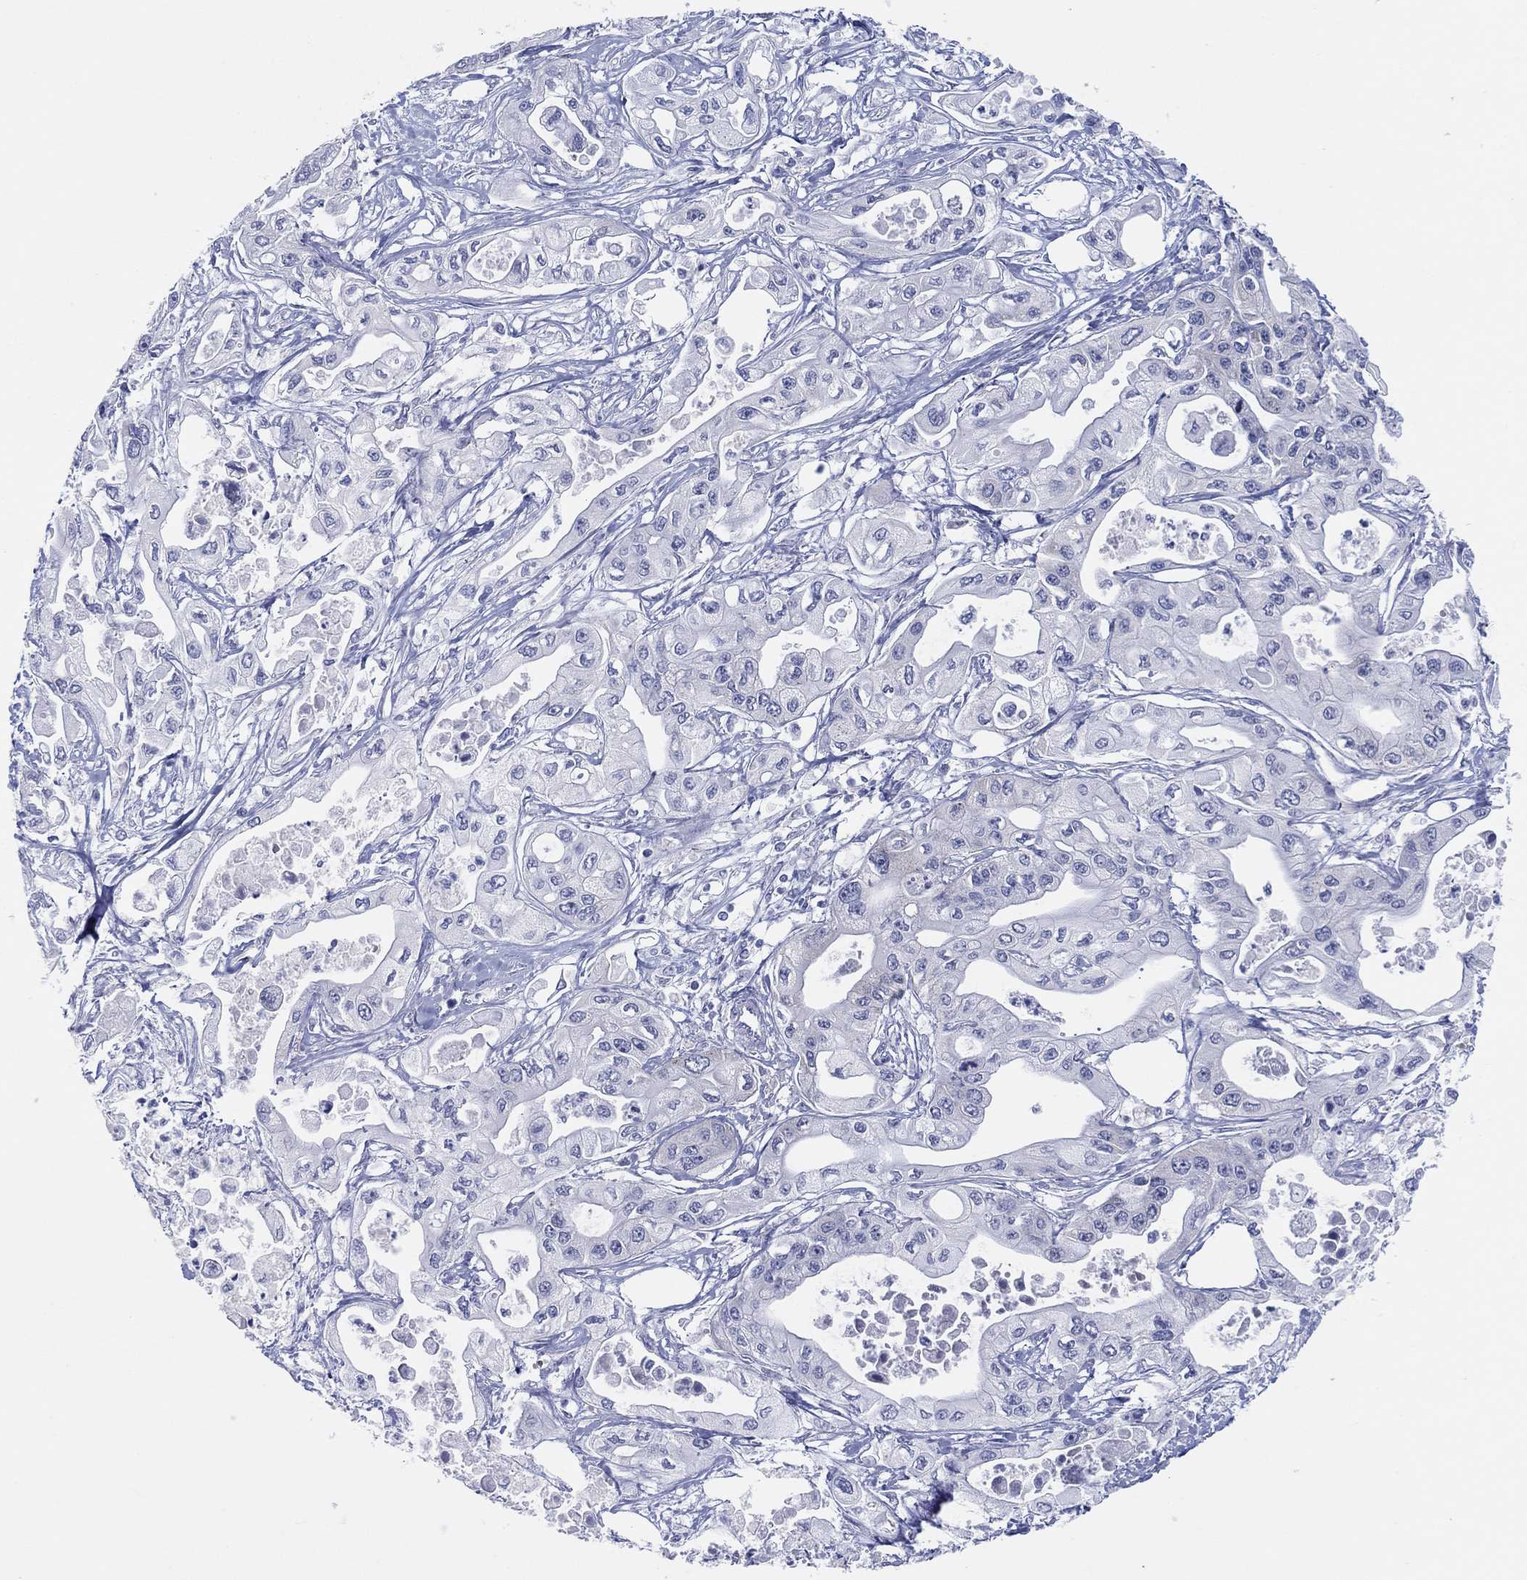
{"staining": {"intensity": "negative", "quantity": "none", "location": "none"}, "tissue": "pancreatic cancer", "cell_type": "Tumor cells", "image_type": "cancer", "snomed": [{"axis": "morphology", "description": "Adenocarcinoma, NOS"}, {"axis": "topography", "description": "Pancreas"}], "caption": "Tumor cells show no significant protein staining in pancreatic adenocarcinoma.", "gene": "HEATR4", "patient": {"sex": "male", "age": 70}}